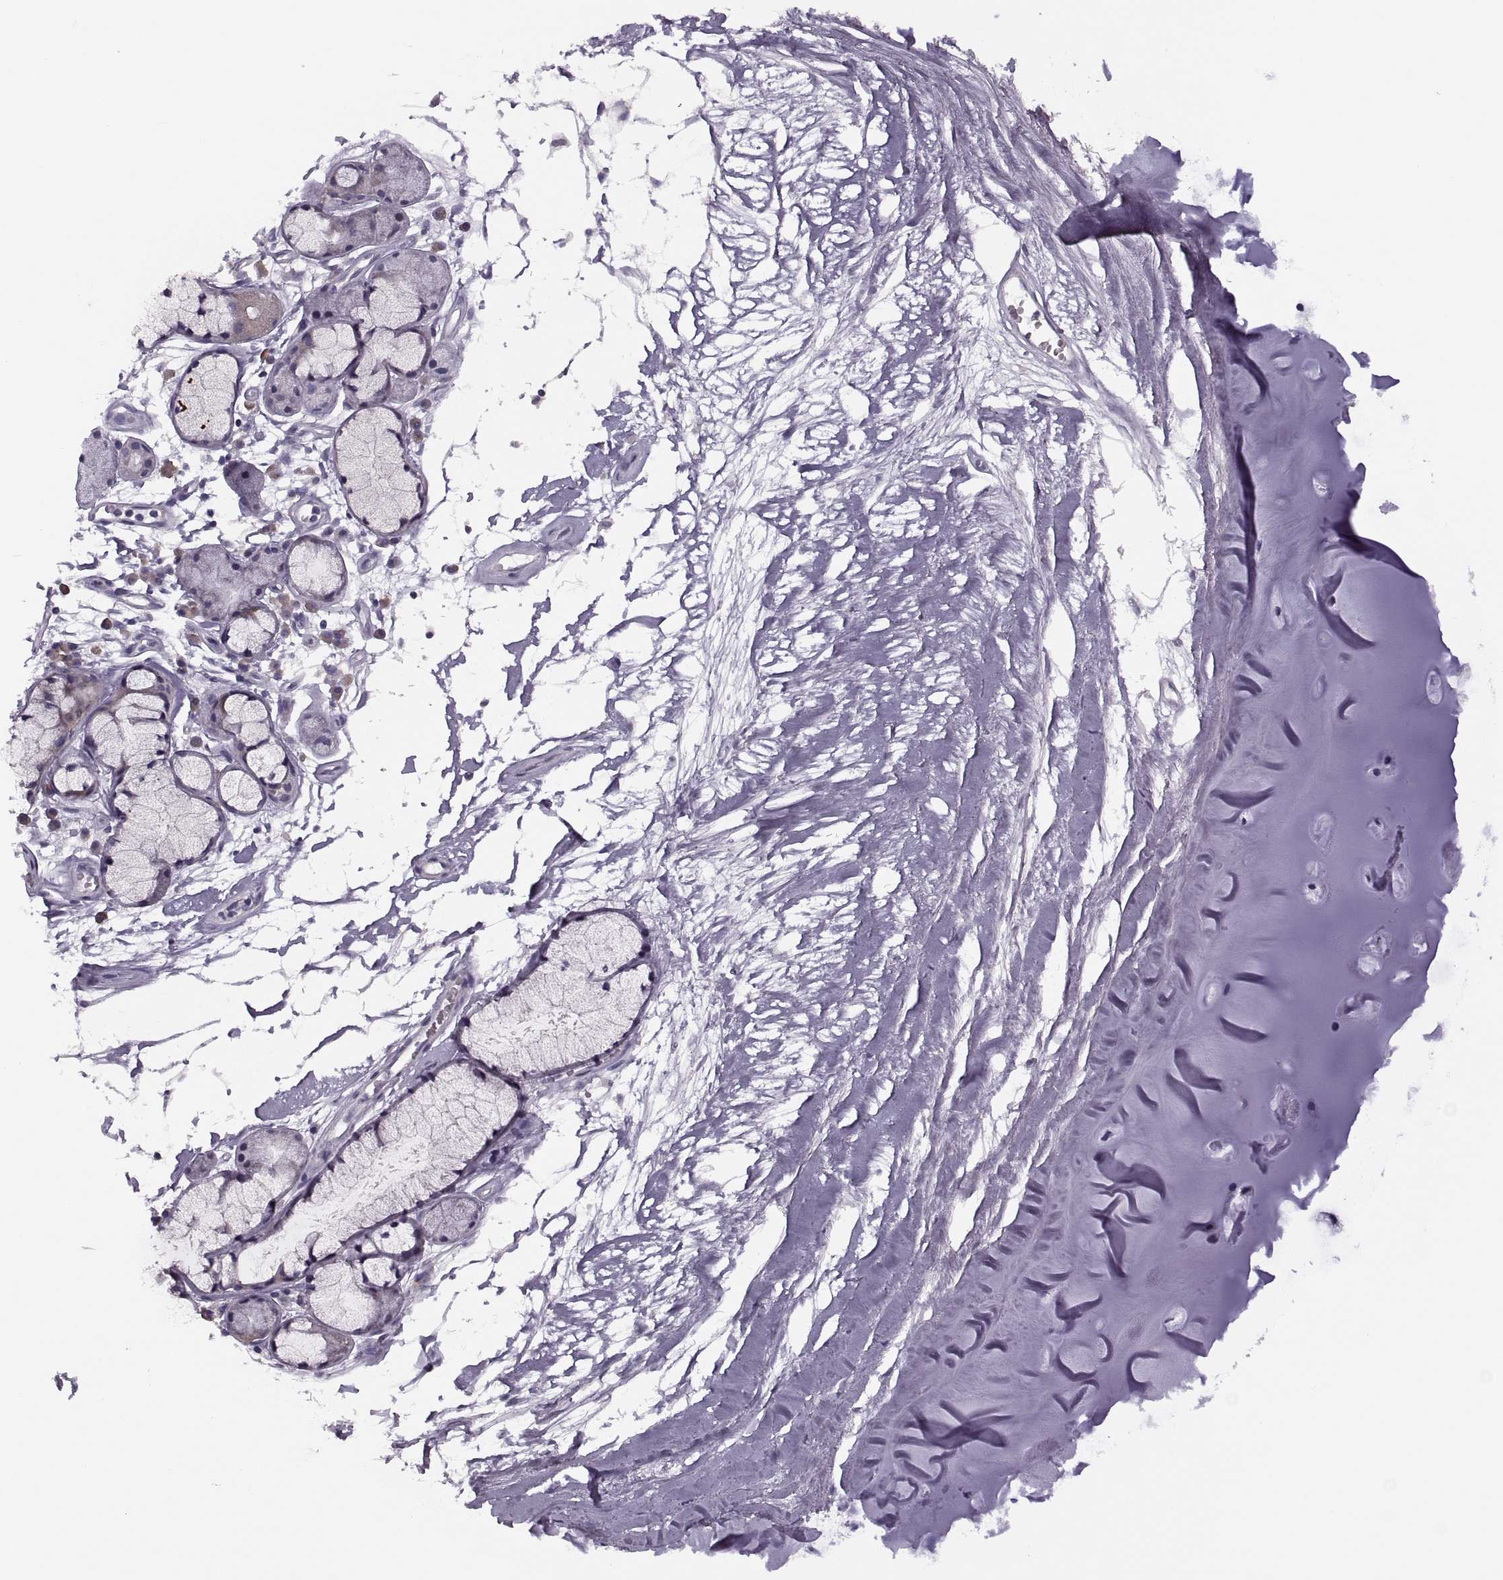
{"staining": {"intensity": "negative", "quantity": "none", "location": "none"}, "tissue": "adipose tissue", "cell_type": "Adipocytes", "image_type": "normal", "snomed": [{"axis": "morphology", "description": "Normal tissue, NOS"}, {"axis": "morphology", "description": "Squamous cell carcinoma, NOS"}, {"axis": "topography", "description": "Cartilage tissue"}, {"axis": "topography", "description": "Lung"}], "caption": "DAB (3,3'-diaminobenzidine) immunohistochemical staining of unremarkable adipose tissue demonstrates no significant expression in adipocytes.", "gene": "PRSS54", "patient": {"sex": "male", "age": 66}}